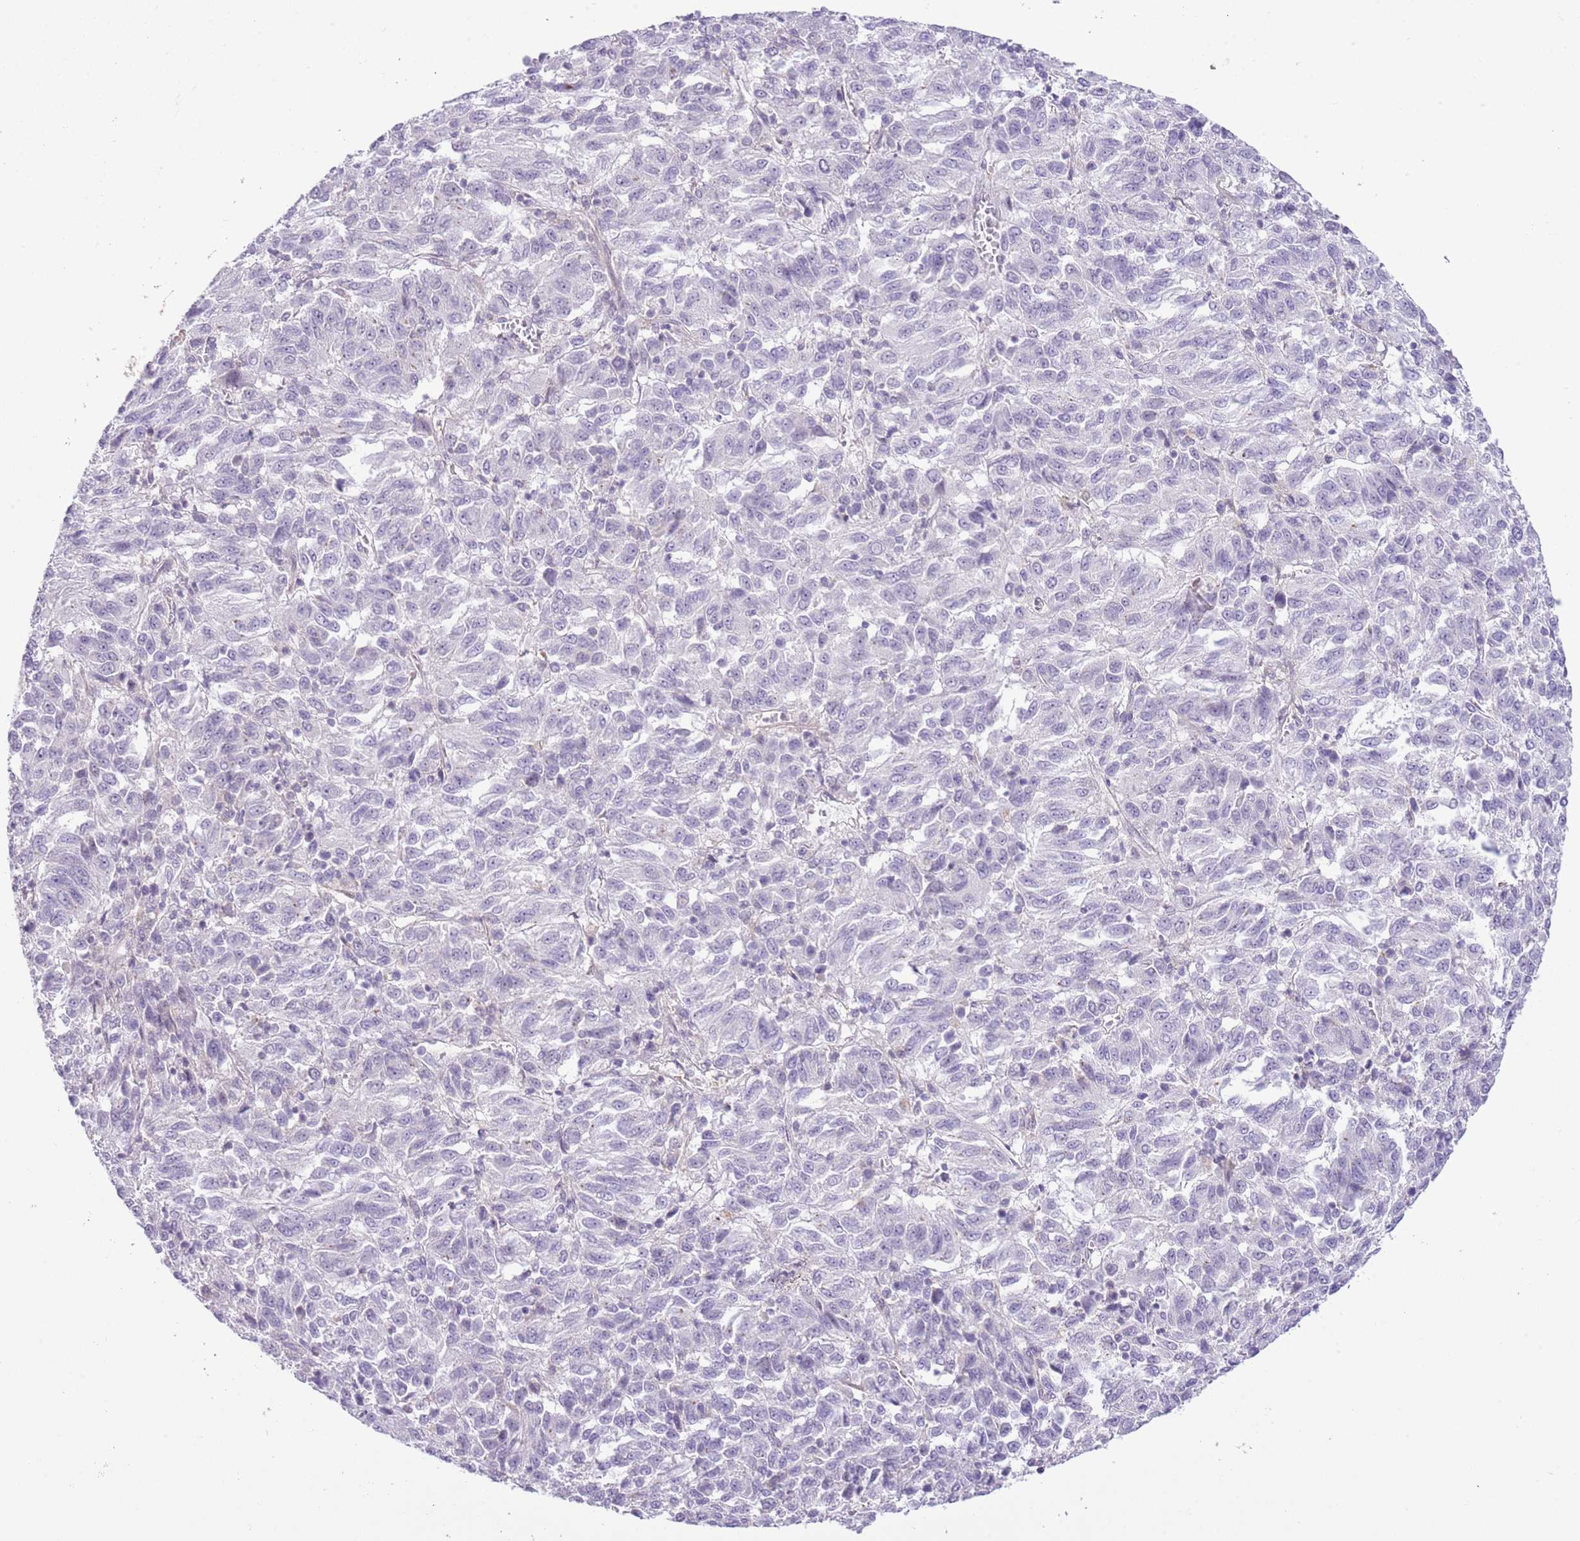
{"staining": {"intensity": "negative", "quantity": "none", "location": "none"}, "tissue": "melanoma", "cell_type": "Tumor cells", "image_type": "cancer", "snomed": [{"axis": "morphology", "description": "Malignant melanoma, Metastatic site"}, {"axis": "topography", "description": "Lung"}], "caption": "Micrograph shows no significant protein expression in tumor cells of melanoma. (Brightfield microscopy of DAB immunohistochemistry (IHC) at high magnification).", "gene": "MIDN", "patient": {"sex": "male", "age": 64}}